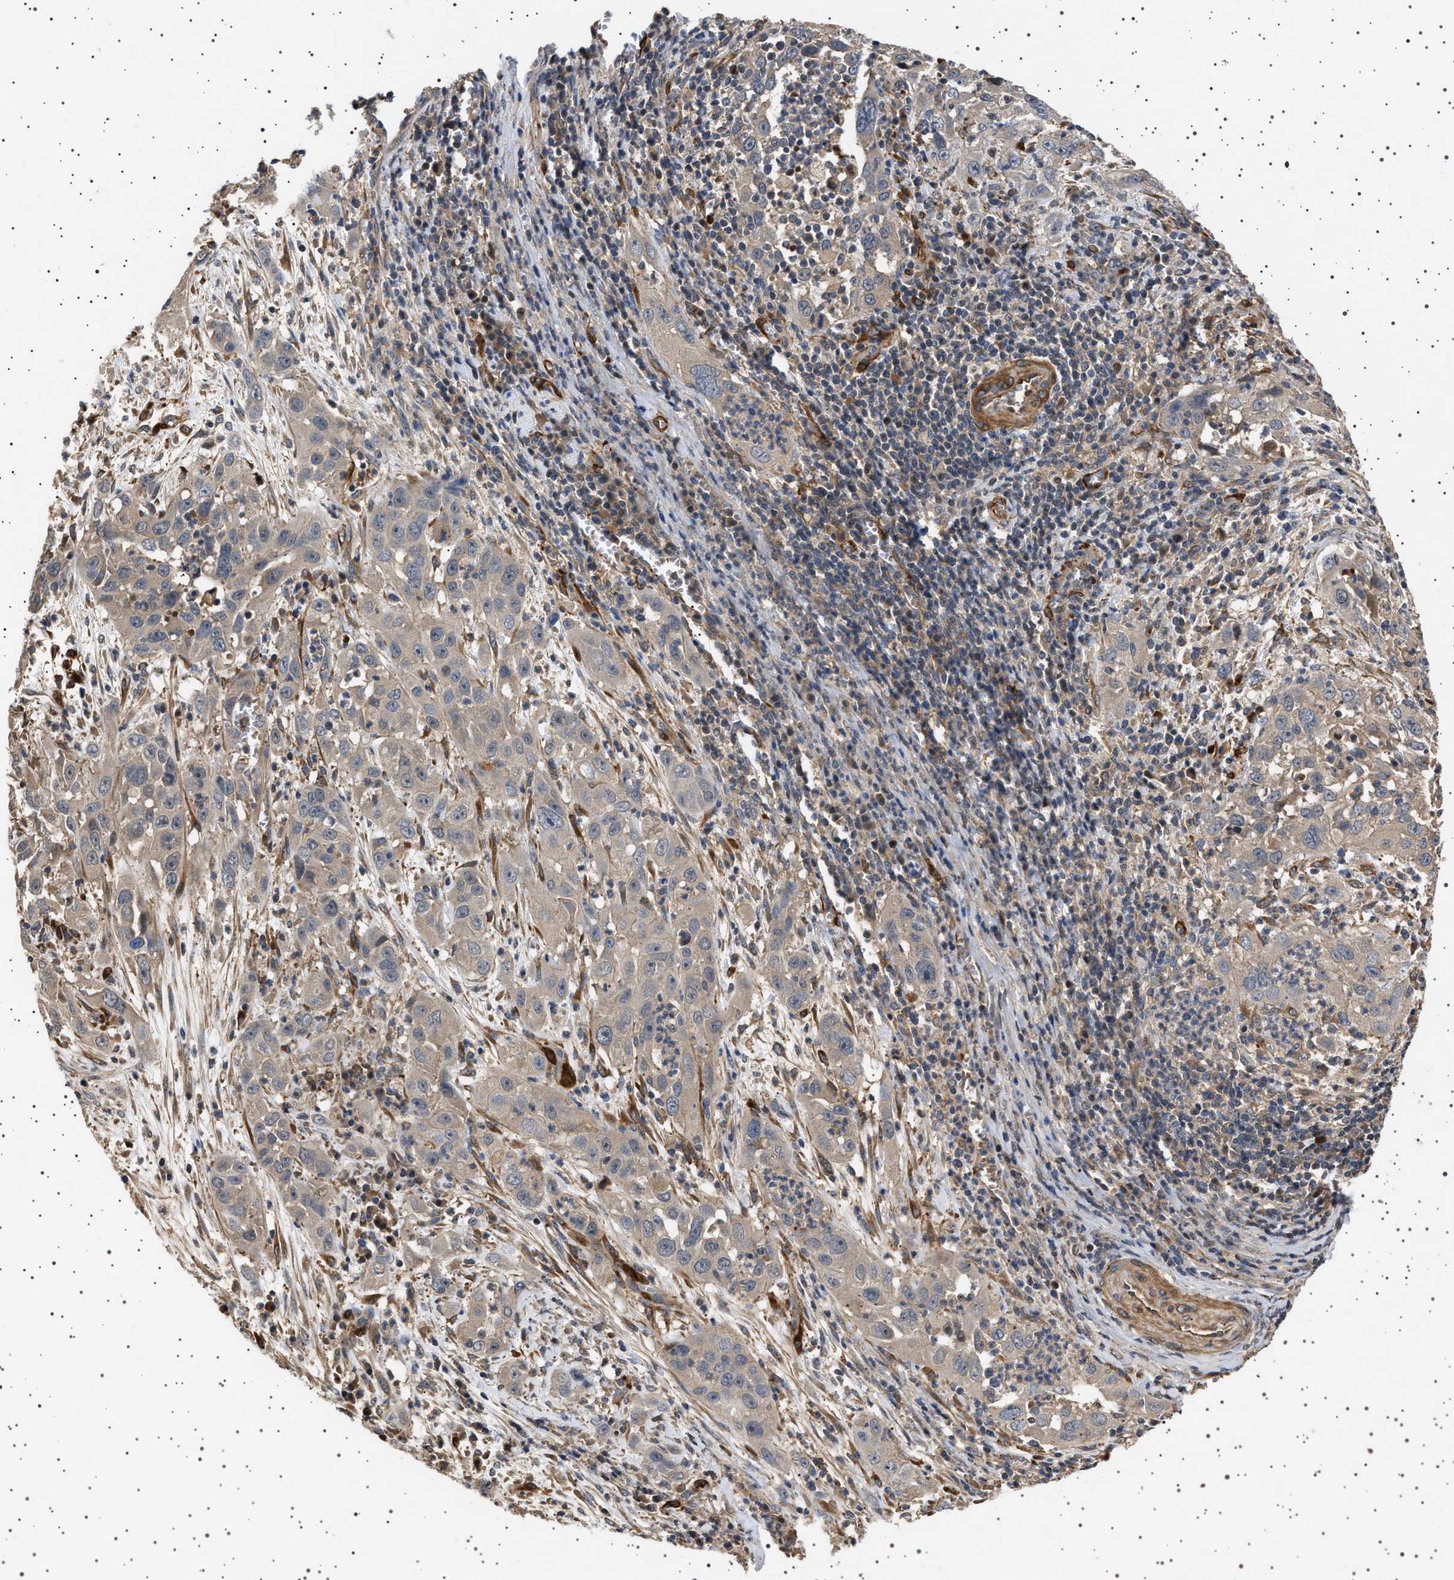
{"staining": {"intensity": "weak", "quantity": ">75%", "location": "cytoplasmic/membranous"}, "tissue": "cervical cancer", "cell_type": "Tumor cells", "image_type": "cancer", "snomed": [{"axis": "morphology", "description": "Squamous cell carcinoma, NOS"}, {"axis": "topography", "description": "Cervix"}], "caption": "Tumor cells display weak cytoplasmic/membranous positivity in about >75% of cells in cervical squamous cell carcinoma. (DAB (3,3'-diaminobenzidine) = brown stain, brightfield microscopy at high magnification).", "gene": "GUCY1B1", "patient": {"sex": "female", "age": 32}}